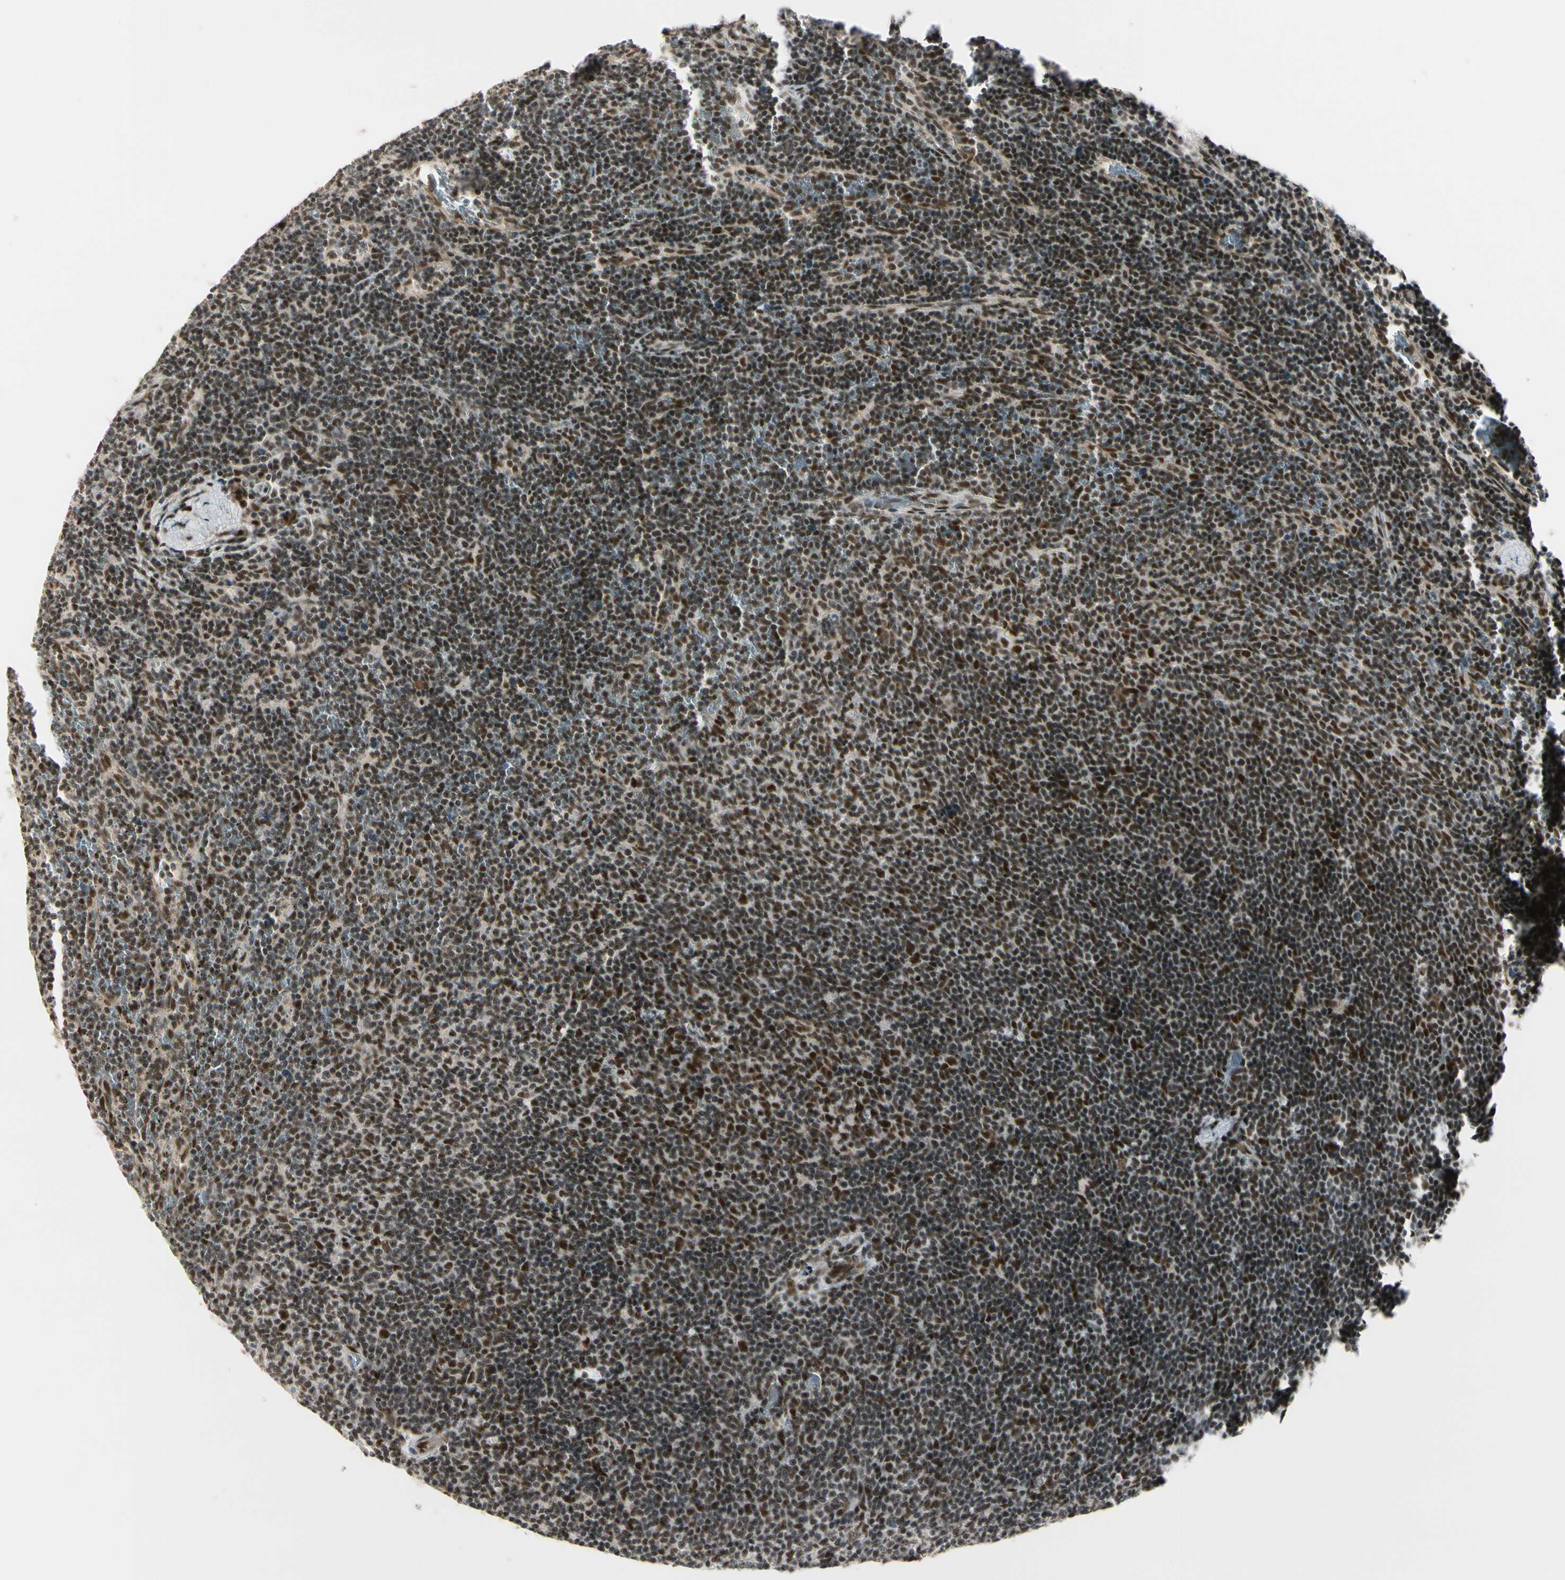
{"staining": {"intensity": "moderate", "quantity": ">75%", "location": "nuclear"}, "tissue": "lymphoma", "cell_type": "Tumor cells", "image_type": "cancer", "snomed": [{"axis": "morphology", "description": "Malignant lymphoma, non-Hodgkin's type, Low grade"}, {"axis": "topography", "description": "Spleen"}], "caption": "IHC histopathology image of lymphoma stained for a protein (brown), which shows medium levels of moderate nuclear staining in about >75% of tumor cells.", "gene": "CHAMP1", "patient": {"sex": "female", "age": 50}}